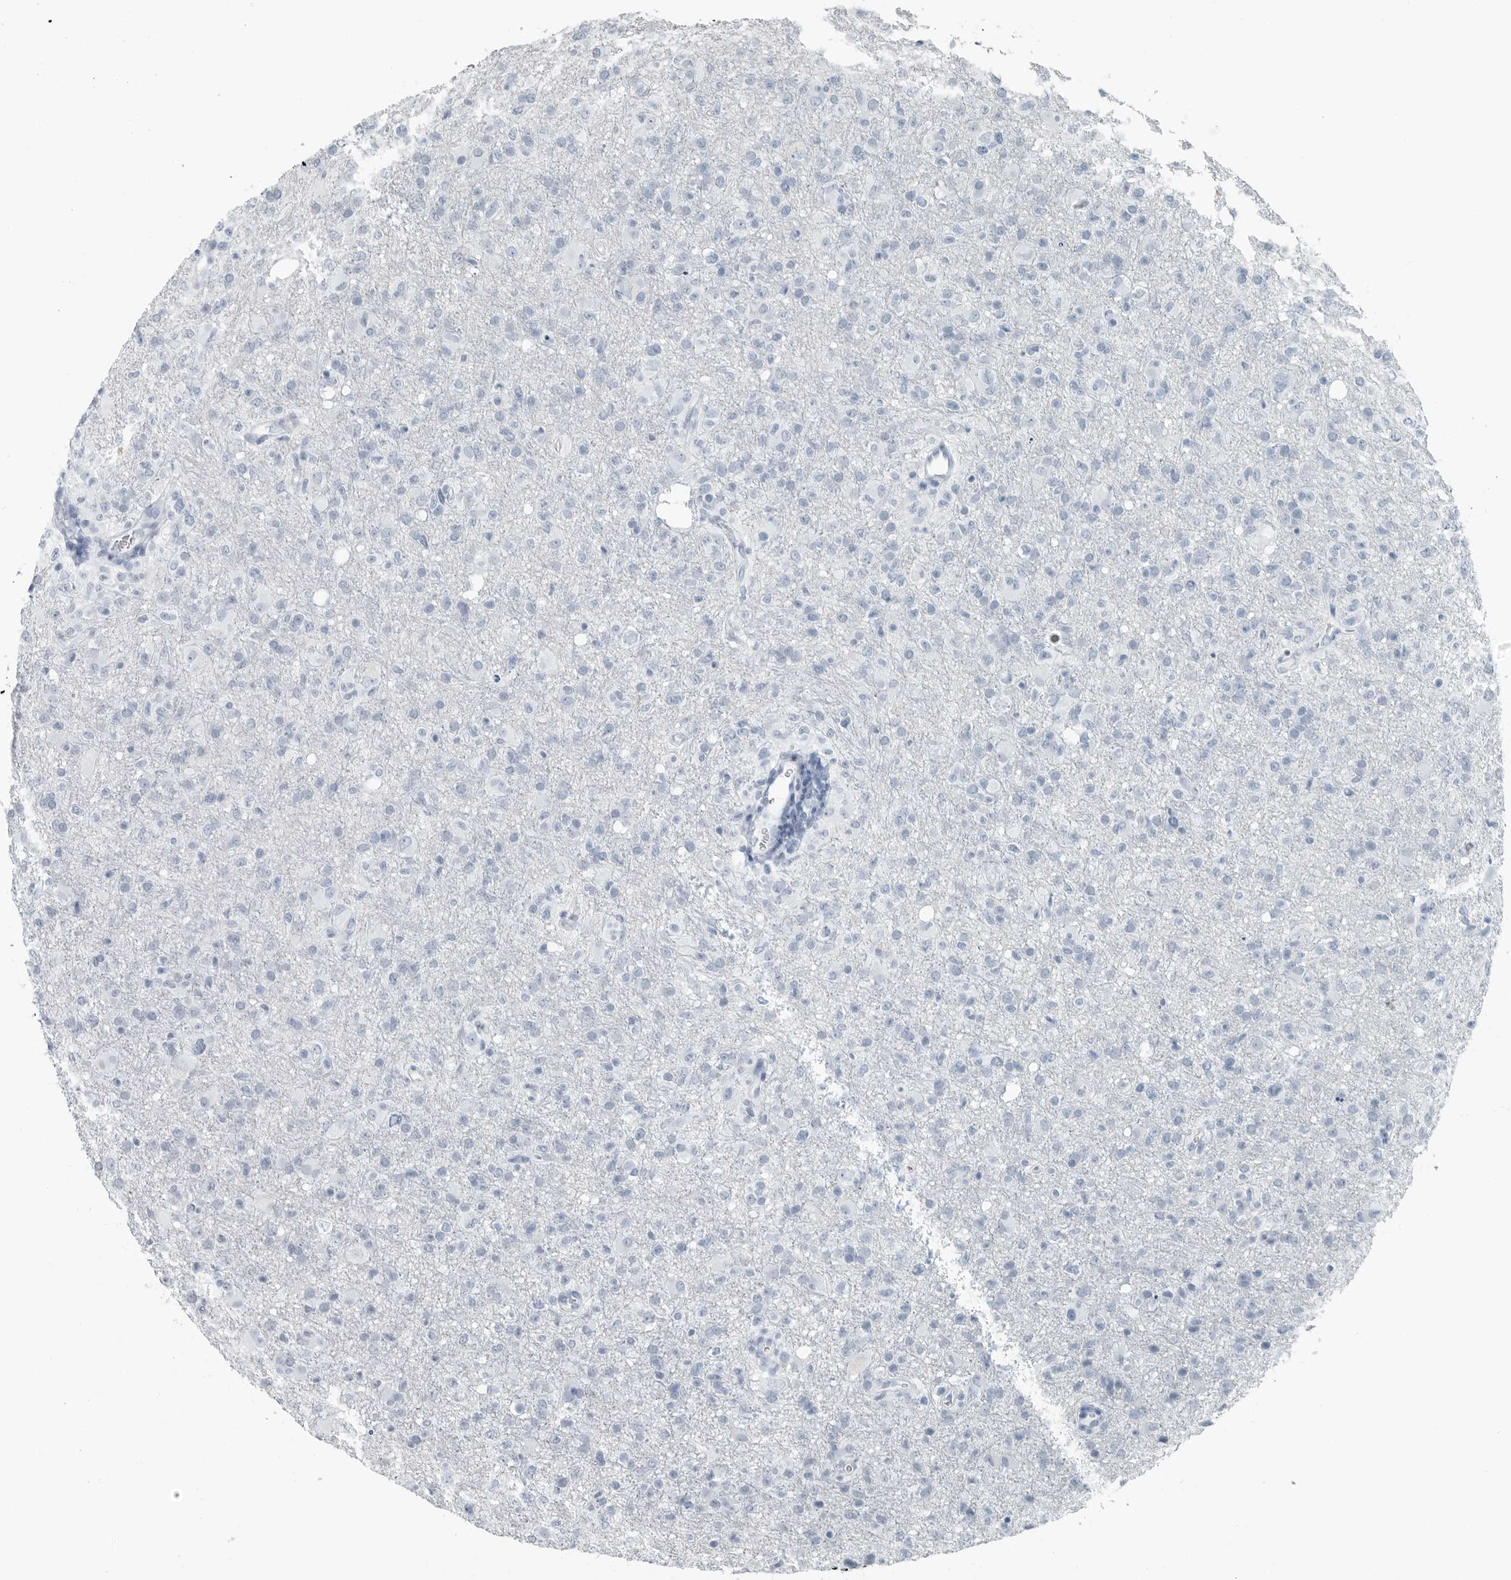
{"staining": {"intensity": "negative", "quantity": "none", "location": "none"}, "tissue": "glioma", "cell_type": "Tumor cells", "image_type": "cancer", "snomed": [{"axis": "morphology", "description": "Glioma, malignant, High grade"}, {"axis": "topography", "description": "Brain"}], "caption": "Tumor cells show no significant positivity in glioma.", "gene": "FABP6", "patient": {"sex": "female", "age": 57}}